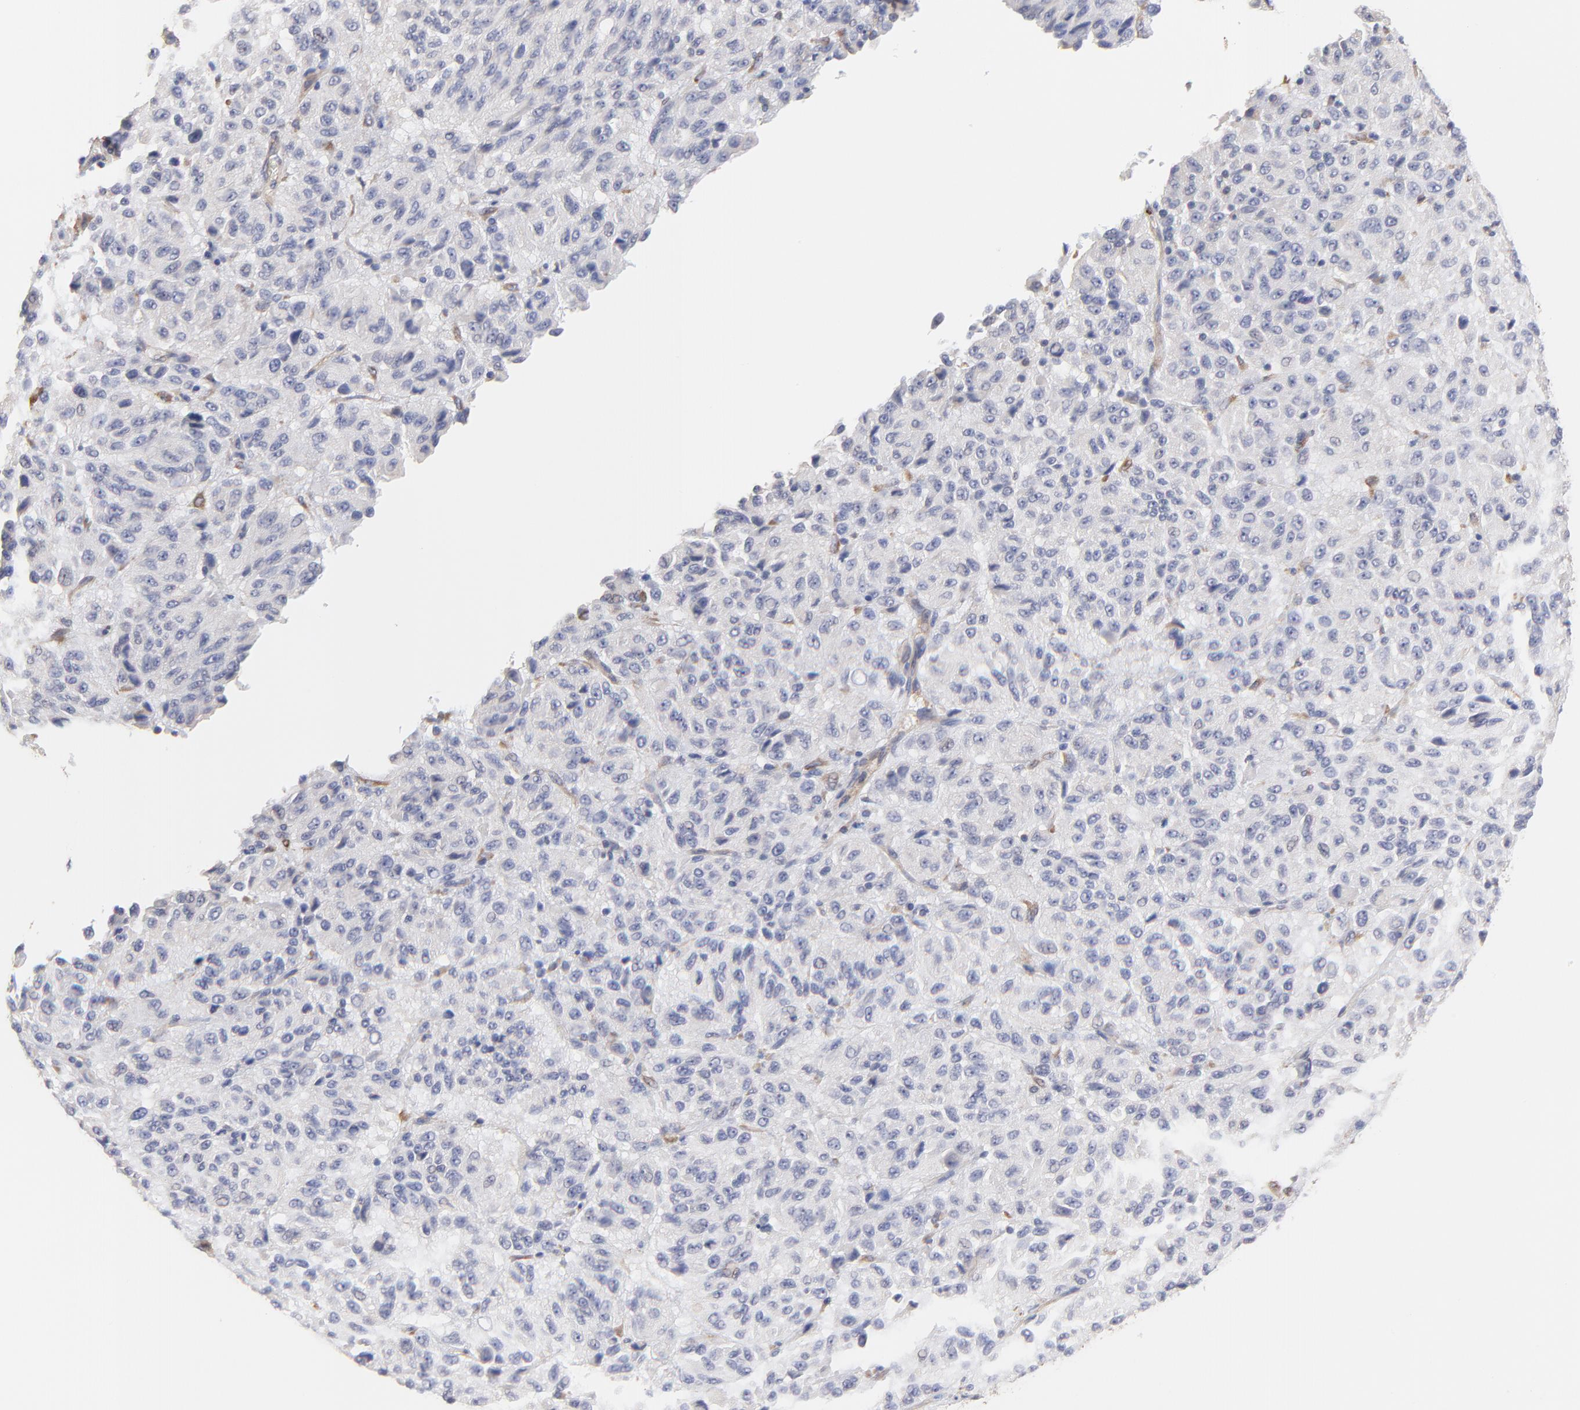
{"staining": {"intensity": "negative", "quantity": "none", "location": "none"}, "tissue": "melanoma", "cell_type": "Tumor cells", "image_type": "cancer", "snomed": [{"axis": "morphology", "description": "Malignant melanoma, Metastatic site"}, {"axis": "topography", "description": "Lung"}], "caption": "Immunohistochemistry (IHC) histopathology image of neoplastic tissue: human malignant melanoma (metastatic site) stained with DAB (3,3'-diaminobenzidine) displays no significant protein staining in tumor cells. (IHC, brightfield microscopy, high magnification).", "gene": "LRCH2", "patient": {"sex": "male", "age": 64}}